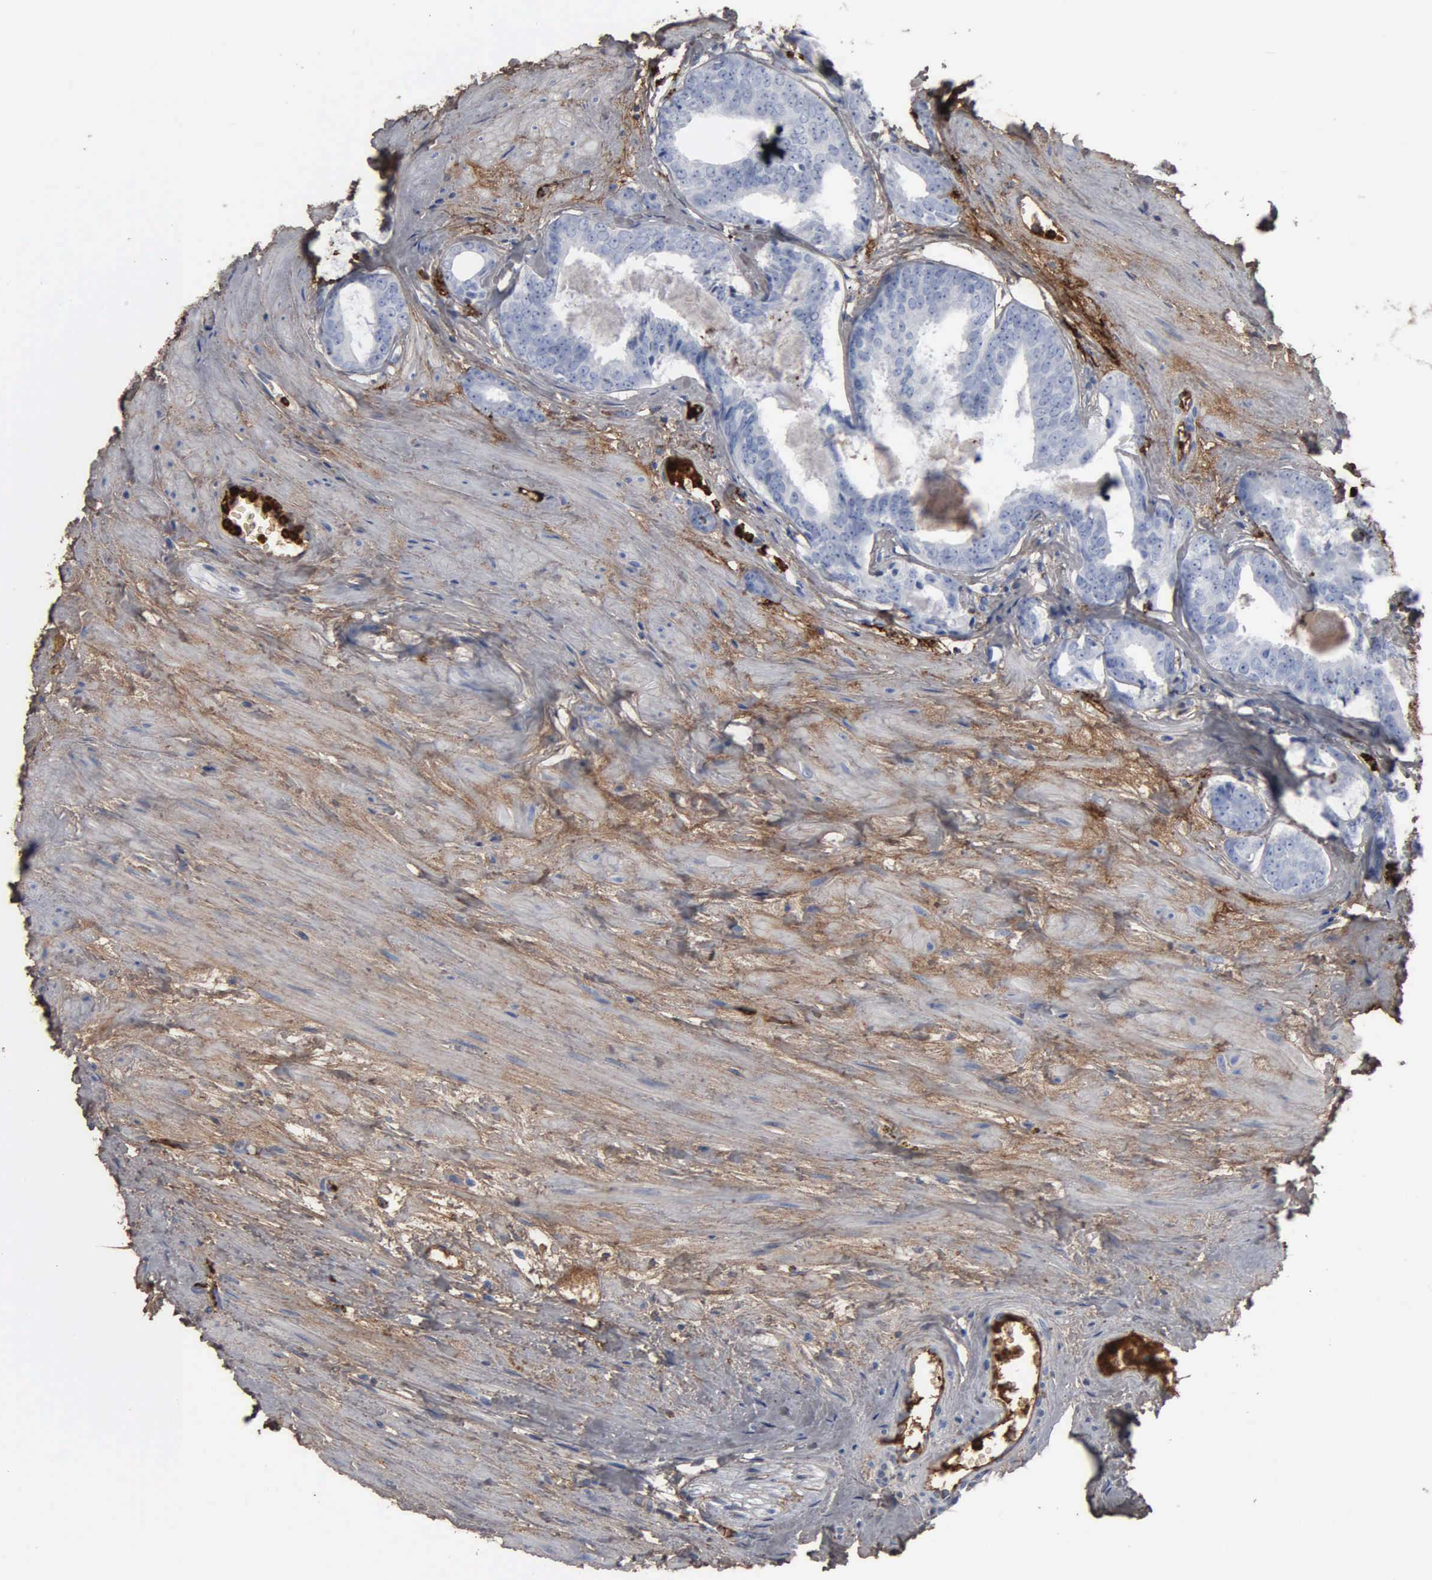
{"staining": {"intensity": "negative", "quantity": "none", "location": "none"}, "tissue": "prostate cancer", "cell_type": "Tumor cells", "image_type": "cancer", "snomed": [{"axis": "morphology", "description": "Adenocarcinoma, Medium grade"}, {"axis": "topography", "description": "Prostate"}], "caption": "A histopathology image of adenocarcinoma (medium-grade) (prostate) stained for a protein shows no brown staining in tumor cells.", "gene": "FN1", "patient": {"sex": "male", "age": 79}}